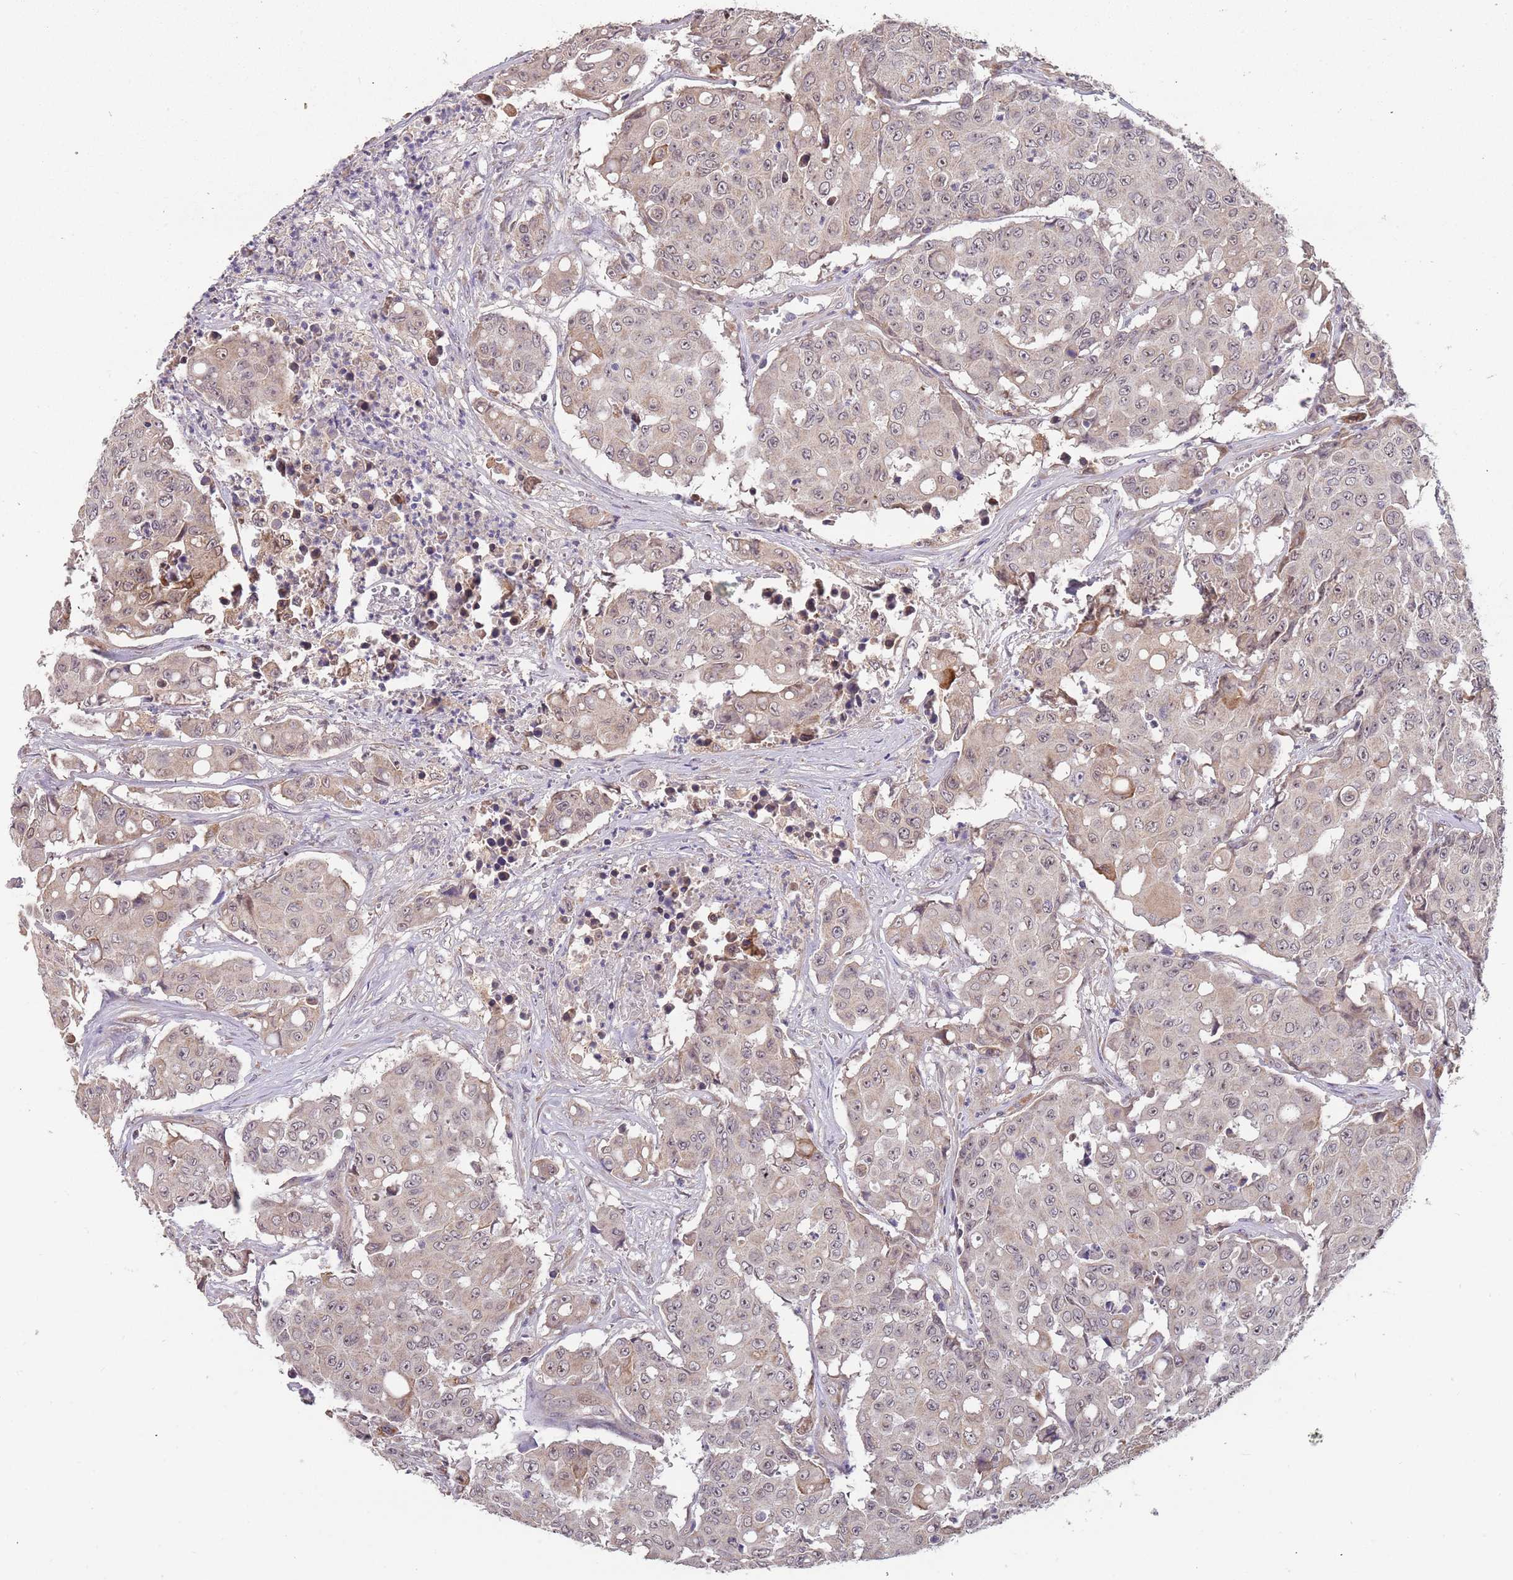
{"staining": {"intensity": "weak", "quantity": "25%-75%", "location": "cytoplasmic/membranous,nuclear"}, "tissue": "colorectal cancer", "cell_type": "Tumor cells", "image_type": "cancer", "snomed": [{"axis": "morphology", "description": "Adenocarcinoma, NOS"}, {"axis": "topography", "description": "Colon"}], "caption": "Protein staining by immunohistochemistry (IHC) demonstrates weak cytoplasmic/membranous and nuclear positivity in about 25%-75% of tumor cells in colorectal cancer.", "gene": "TMEM64", "patient": {"sex": "male", "age": 51}}